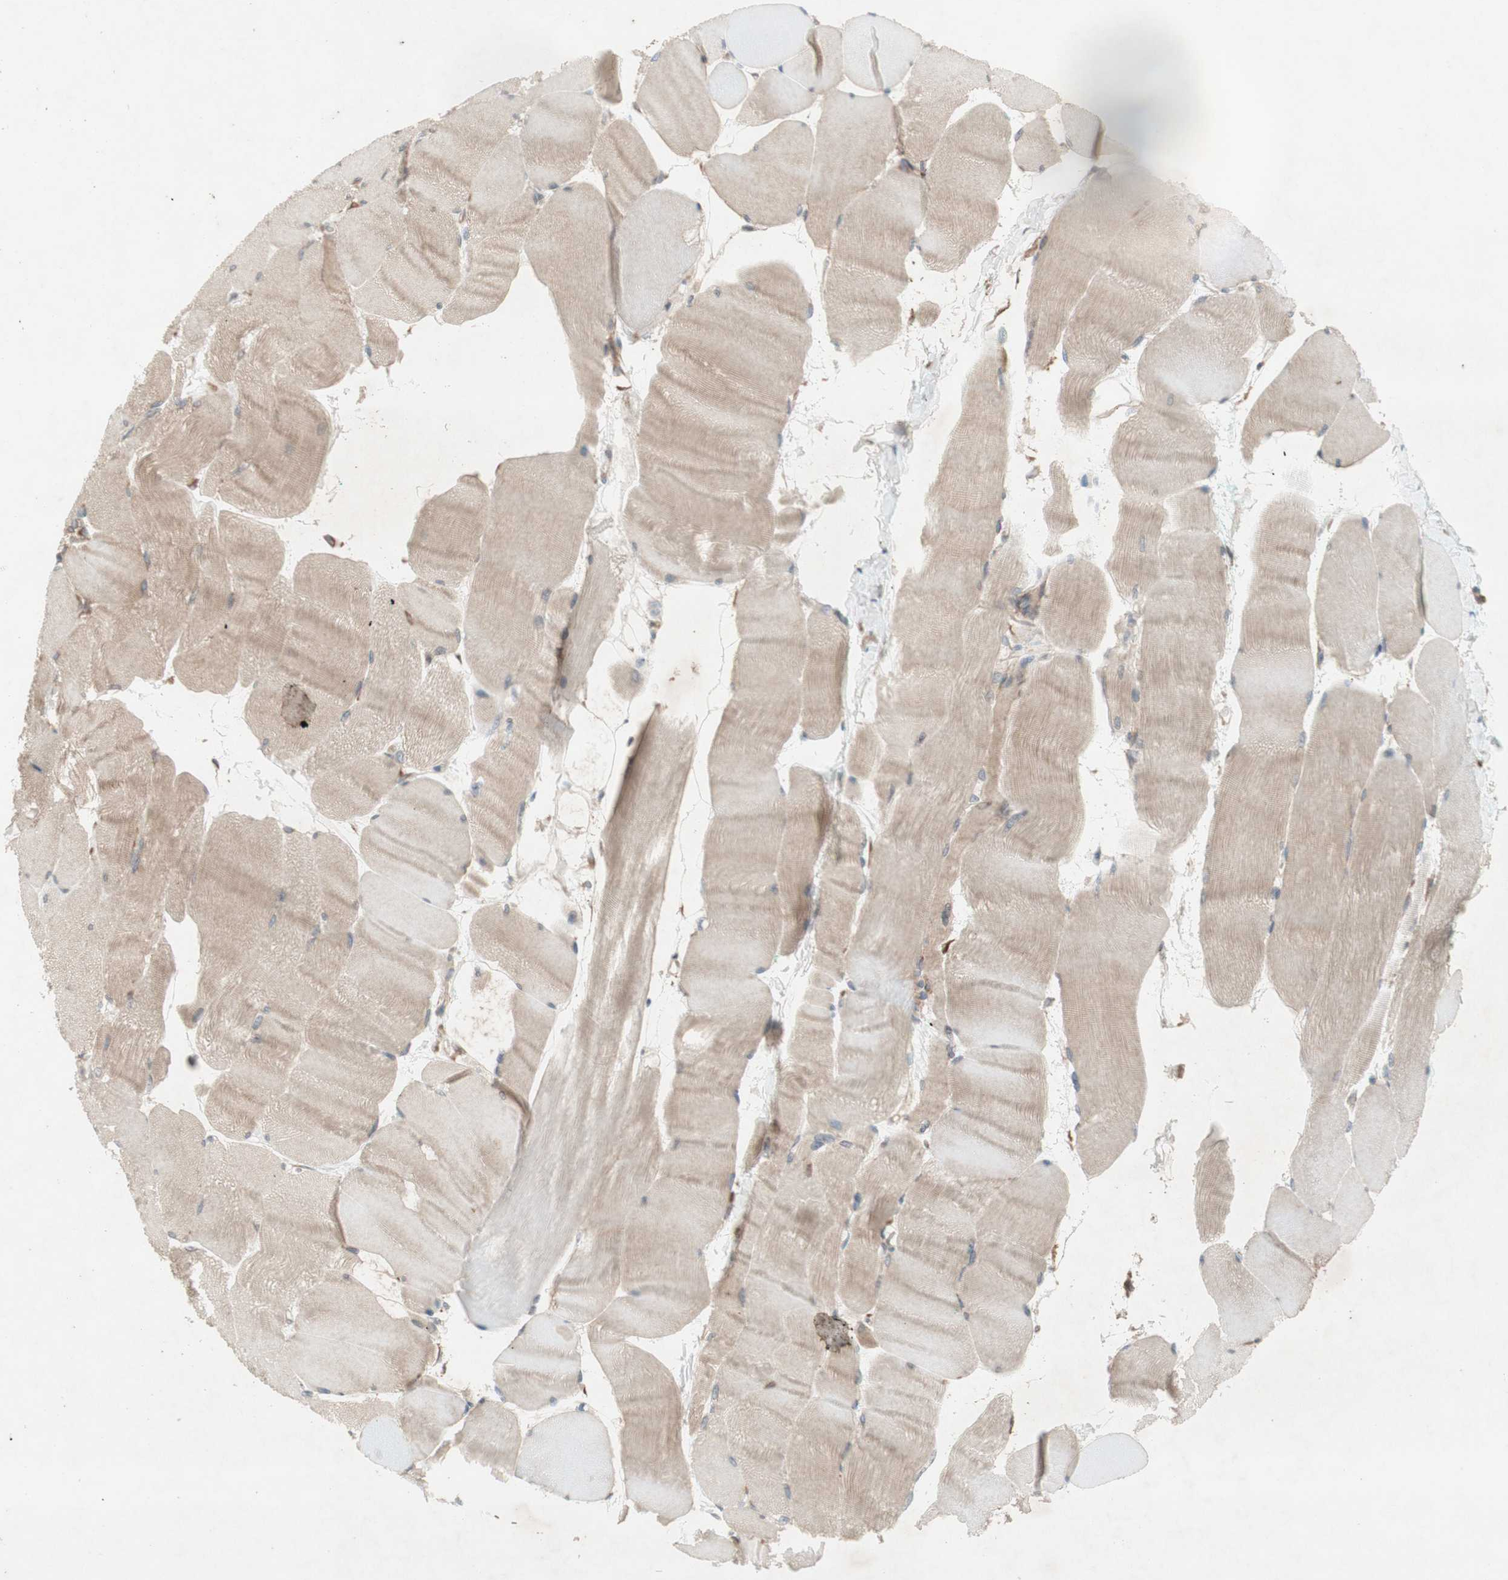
{"staining": {"intensity": "weak", "quantity": "25%-75%", "location": "cytoplasmic/membranous"}, "tissue": "skeletal muscle", "cell_type": "Myocytes", "image_type": "normal", "snomed": [{"axis": "morphology", "description": "Normal tissue, NOS"}, {"axis": "morphology", "description": "Squamous cell carcinoma, NOS"}, {"axis": "topography", "description": "Skeletal muscle"}], "caption": "Immunohistochemistry (IHC) image of benign human skeletal muscle stained for a protein (brown), which demonstrates low levels of weak cytoplasmic/membranous staining in approximately 25%-75% of myocytes.", "gene": "SOCS2", "patient": {"sex": "male", "age": 51}}